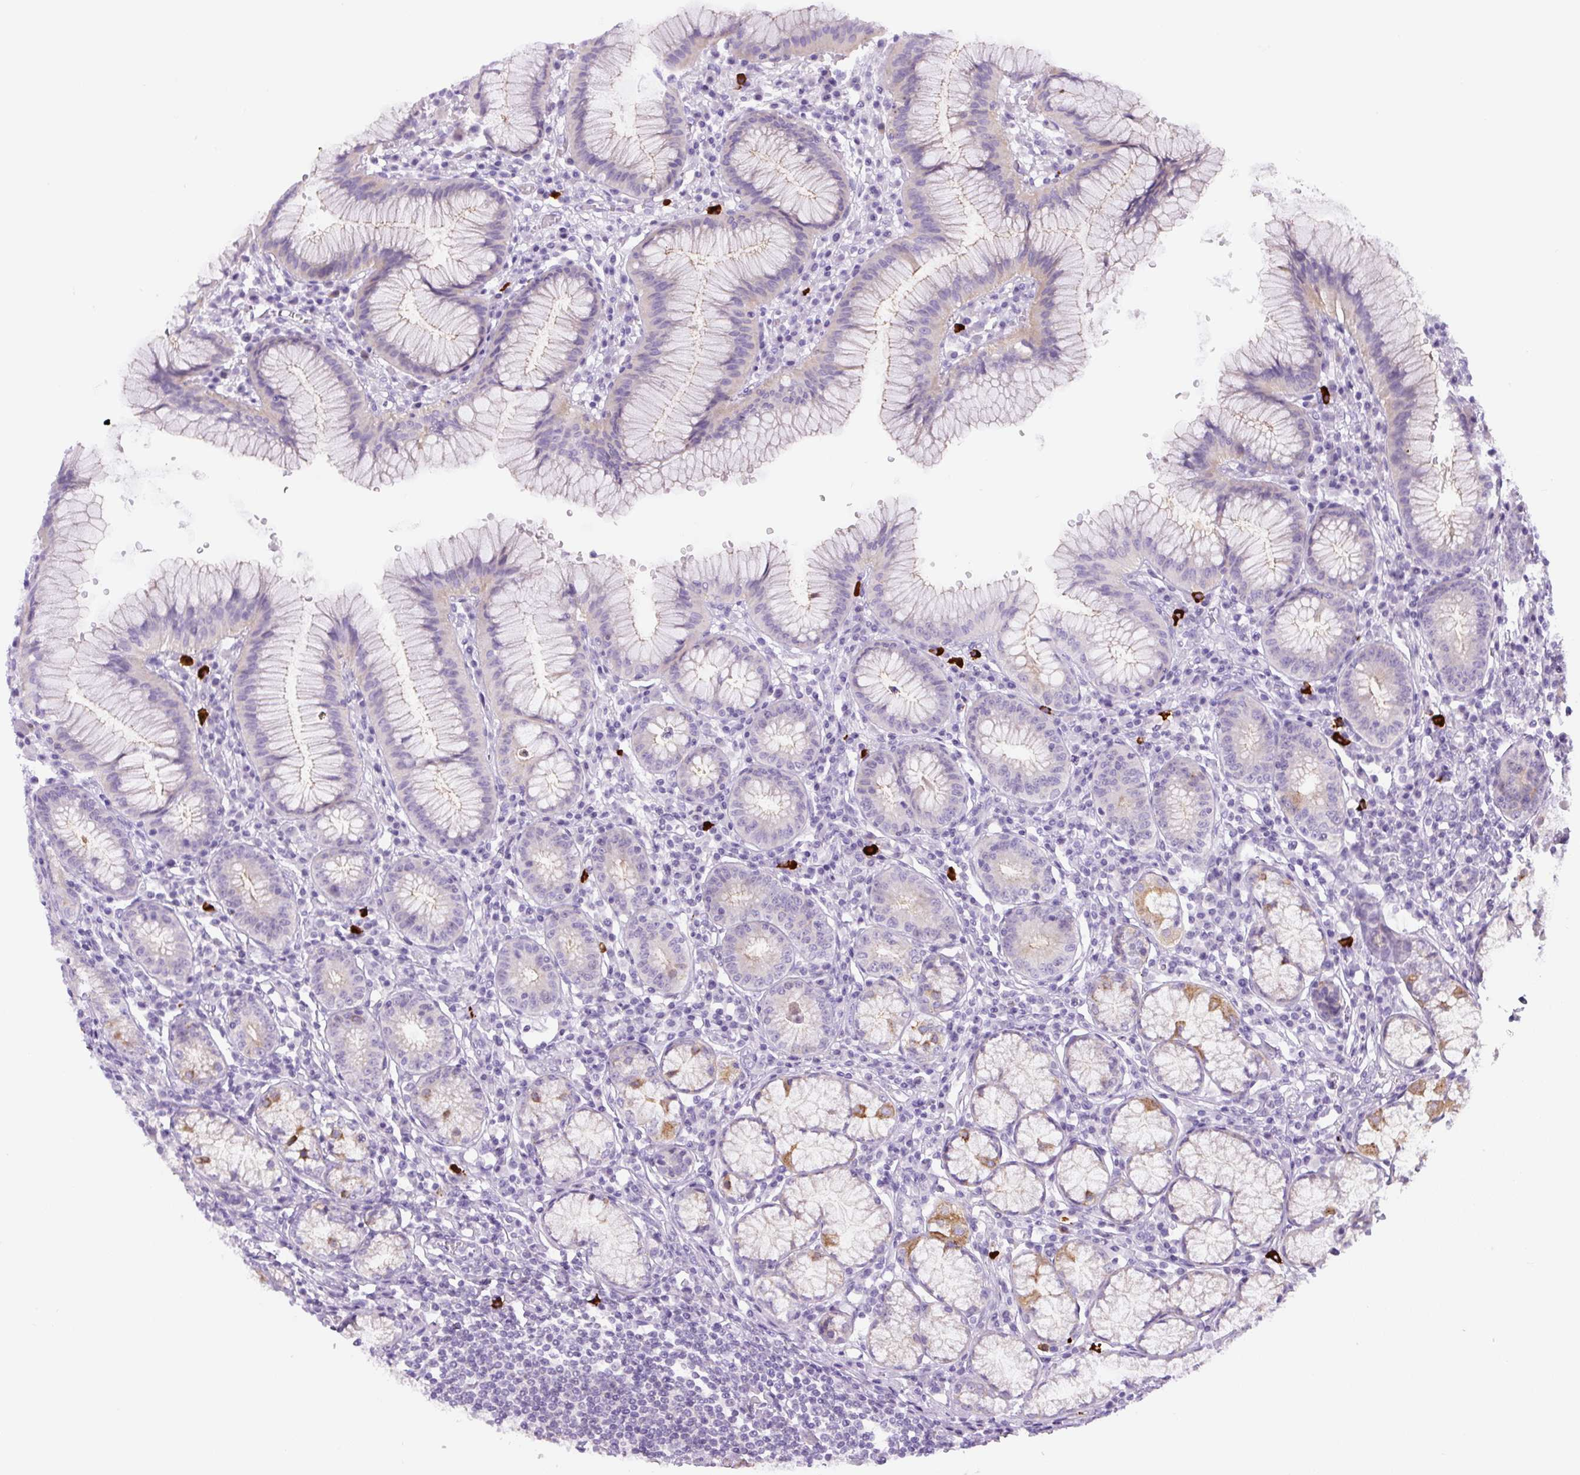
{"staining": {"intensity": "strong", "quantity": "25%-75%", "location": "cytoplasmic/membranous"}, "tissue": "stomach", "cell_type": "Glandular cells", "image_type": "normal", "snomed": [{"axis": "morphology", "description": "Normal tissue, NOS"}, {"axis": "topography", "description": "Stomach"}], "caption": "Protein analysis of benign stomach exhibits strong cytoplasmic/membranous positivity in about 25%-75% of glandular cells.", "gene": "ADAMTS19", "patient": {"sex": "male", "age": 55}}